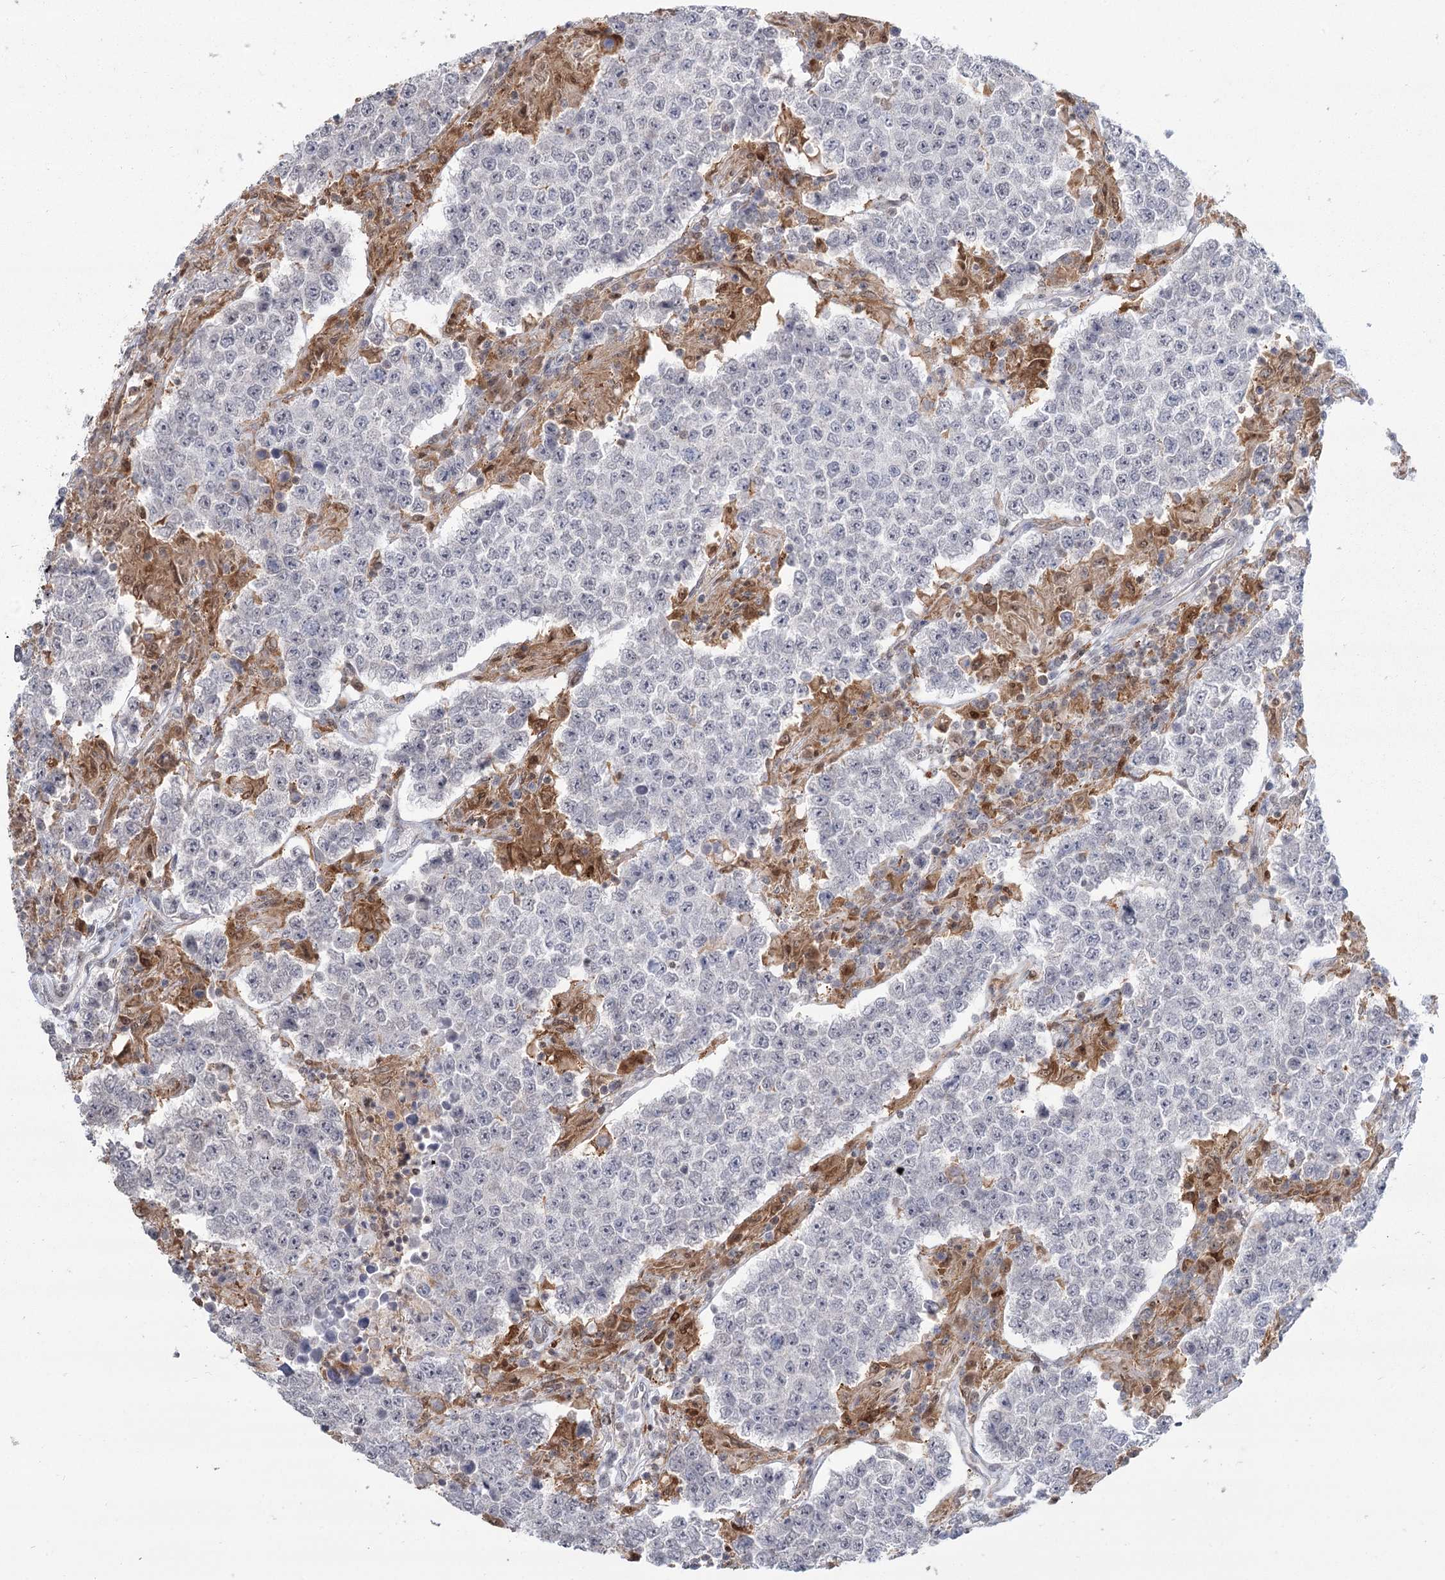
{"staining": {"intensity": "negative", "quantity": "none", "location": "none"}, "tissue": "testis cancer", "cell_type": "Tumor cells", "image_type": "cancer", "snomed": [{"axis": "morphology", "description": "Normal tissue, NOS"}, {"axis": "morphology", "description": "Urothelial carcinoma, High grade"}, {"axis": "morphology", "description": "Seminoma, NOS"}, {"axis": "morphology", "description": "Carcinoma, Embryonal, NOS"}, {"axis": "topography", "description": "Urinary bladder"}, {"axis": "topography", "description": "Testis"}], "caption": "Micrograph shows no protein staining in tumor cells of testis cancer (high-grade urothelial carcinoma) tissue.", "gene": "TMEM70", "patient": {"sex": "male", "age": 41}}